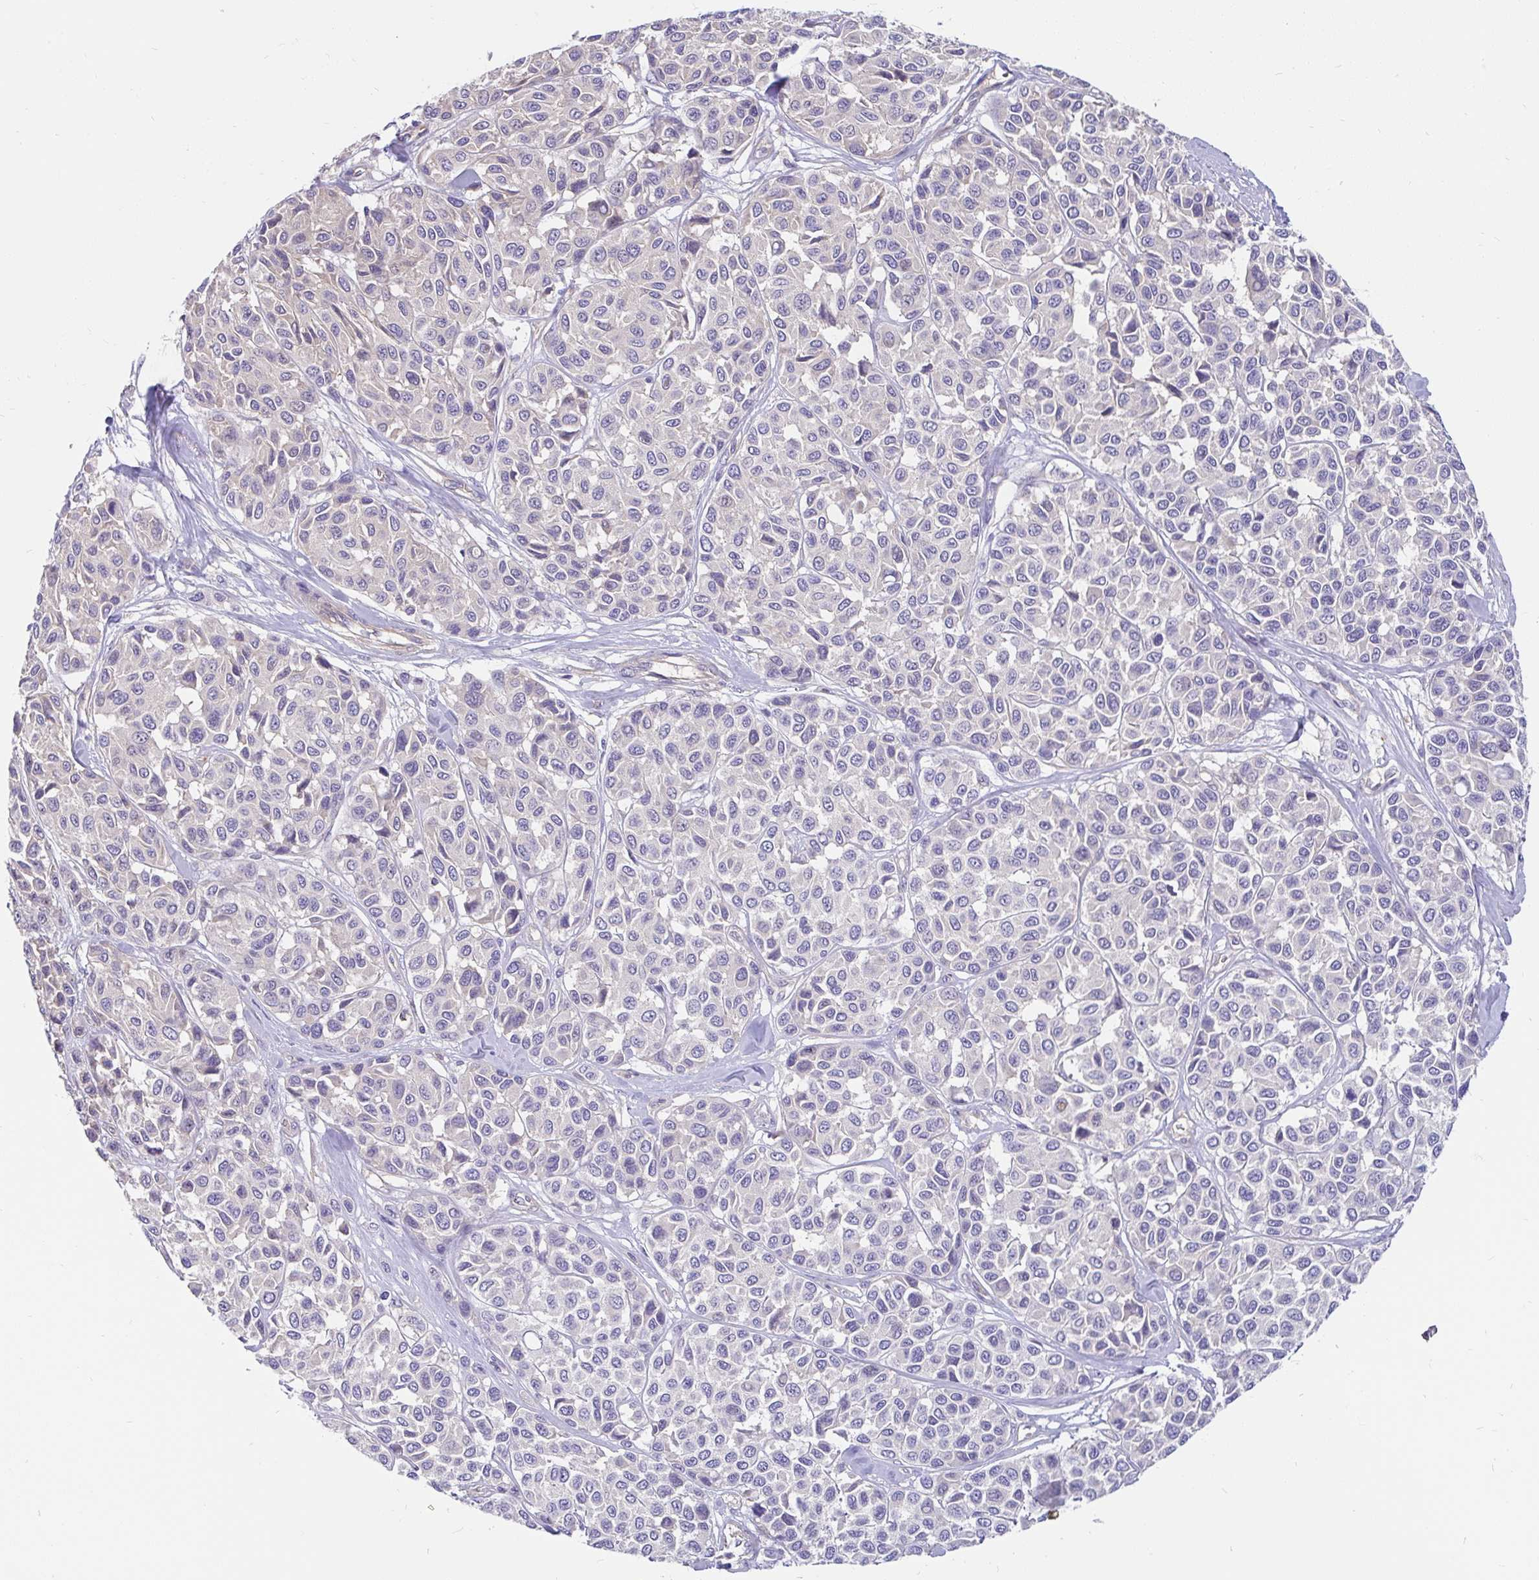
{"staining": {"intensity": "negative", "quantity": "none", "location": "none"}, "tissue": "melanoma", "cell_type": "Tumor cells", "image_type": "cancer", "snomed": [{"axis": "morphology", "description": "Malignant melanoma, NOS"}, {"axis": "topography", "description": "Skin"}], "caption": "Tumor cells show no significant protein positivity in malignant melanoma. (Brightfield microscopy of DAB (3,3'-diaminobenzidine) immunohistochemistry at high magnification).", "gene": "LRRC26", "patient": {"sex": "female", "age": 66}}